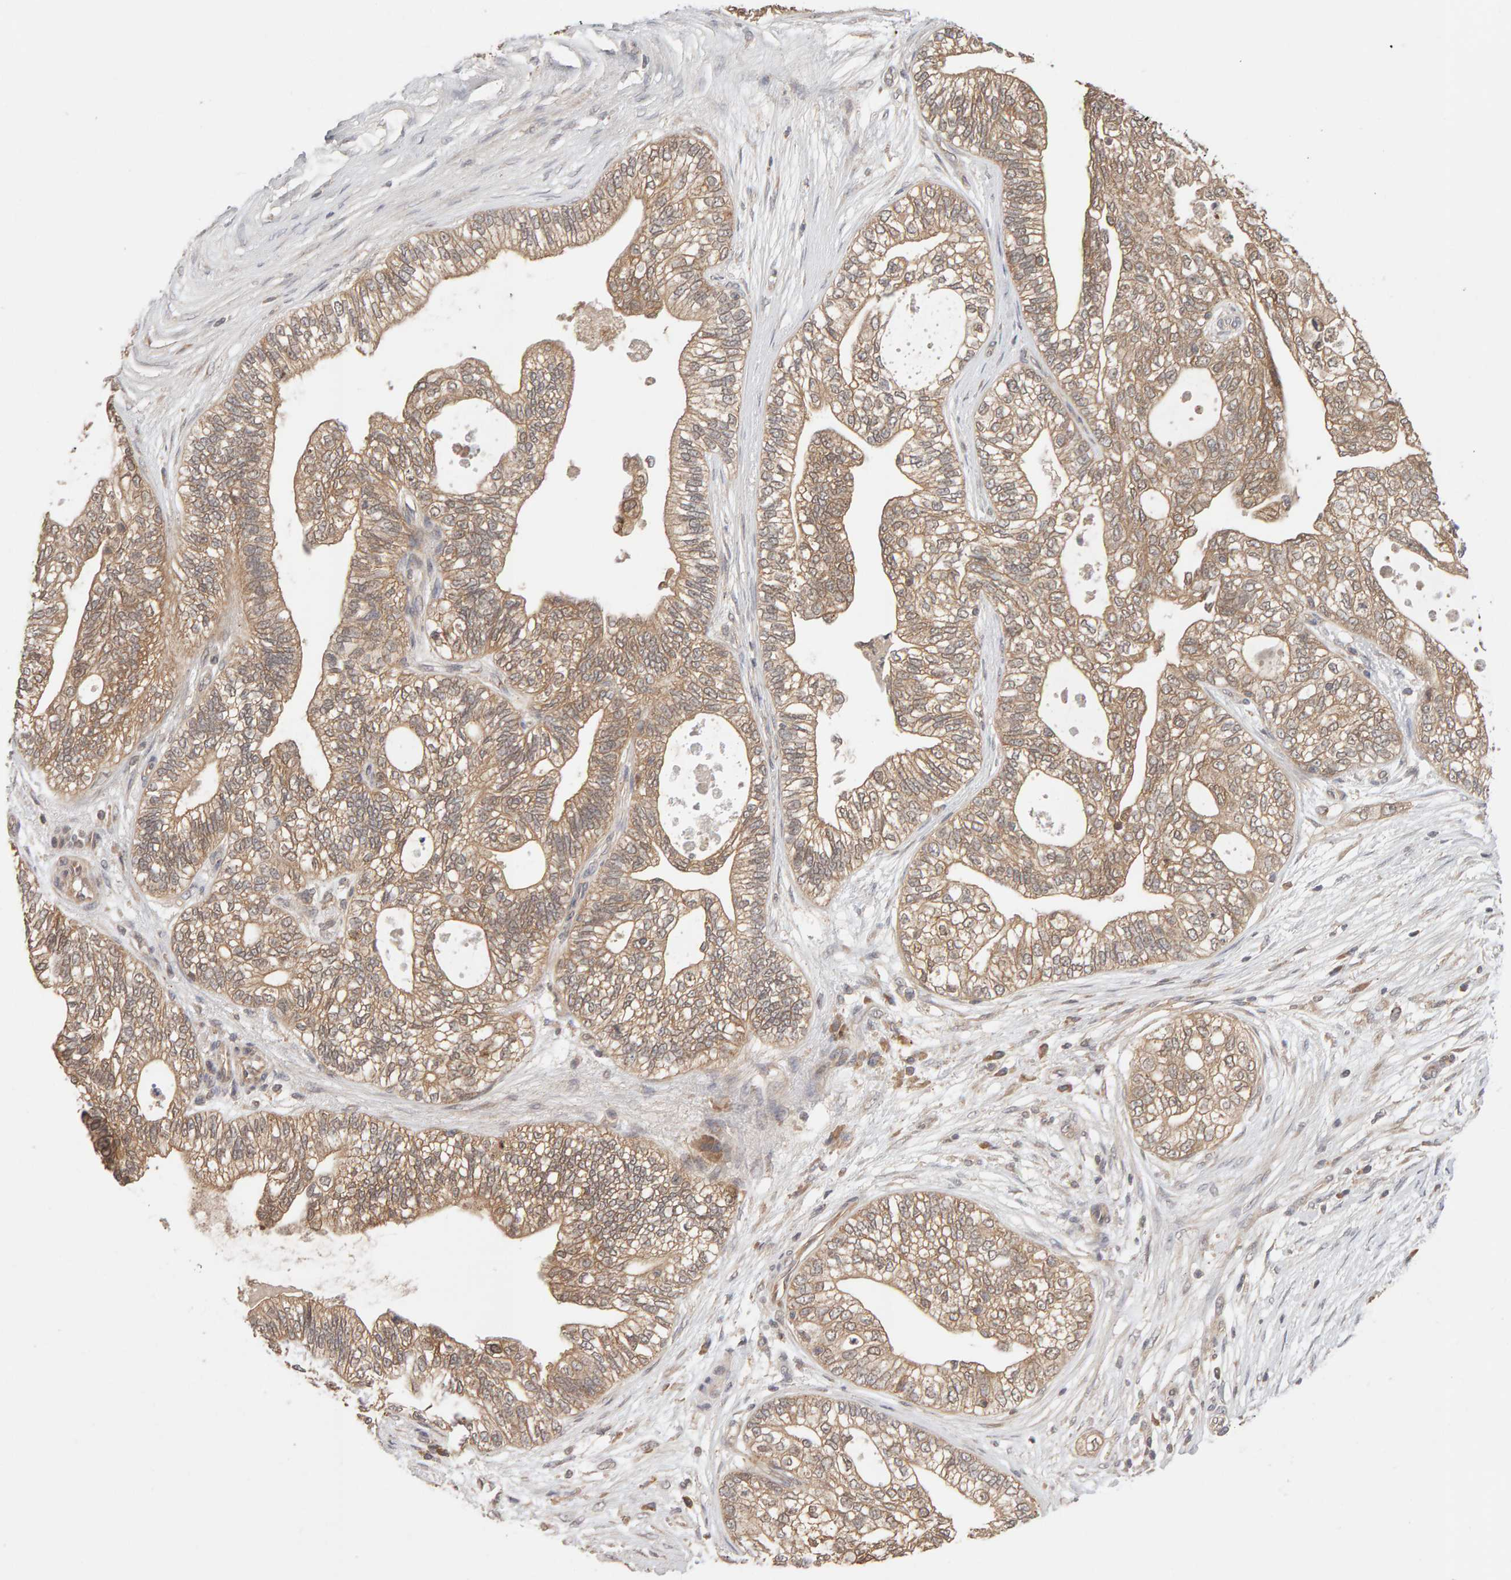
{"staining": {"intensity": "moderate", "quantity": ">75%", "location": "cytoplasmic/membranous"}, "tissue": "pancreatic cancer", "cell_type": "Tumor cells", "image_type": "cancer", "snomed": [{"axis": "morphology", "description": "Adenocarcinoma, NOS"}, {"axis": "topography", "description": "Pancreas"}], "caption": "The histopathology image displays staining of pancreatic cancer (adenocarcinoma), revealing moderate cytoplasmic/membranous protein expression (brown color) within tumor cells.", "gene": "DNAJC7", "patient": {"sex": "male", "age": 72}}